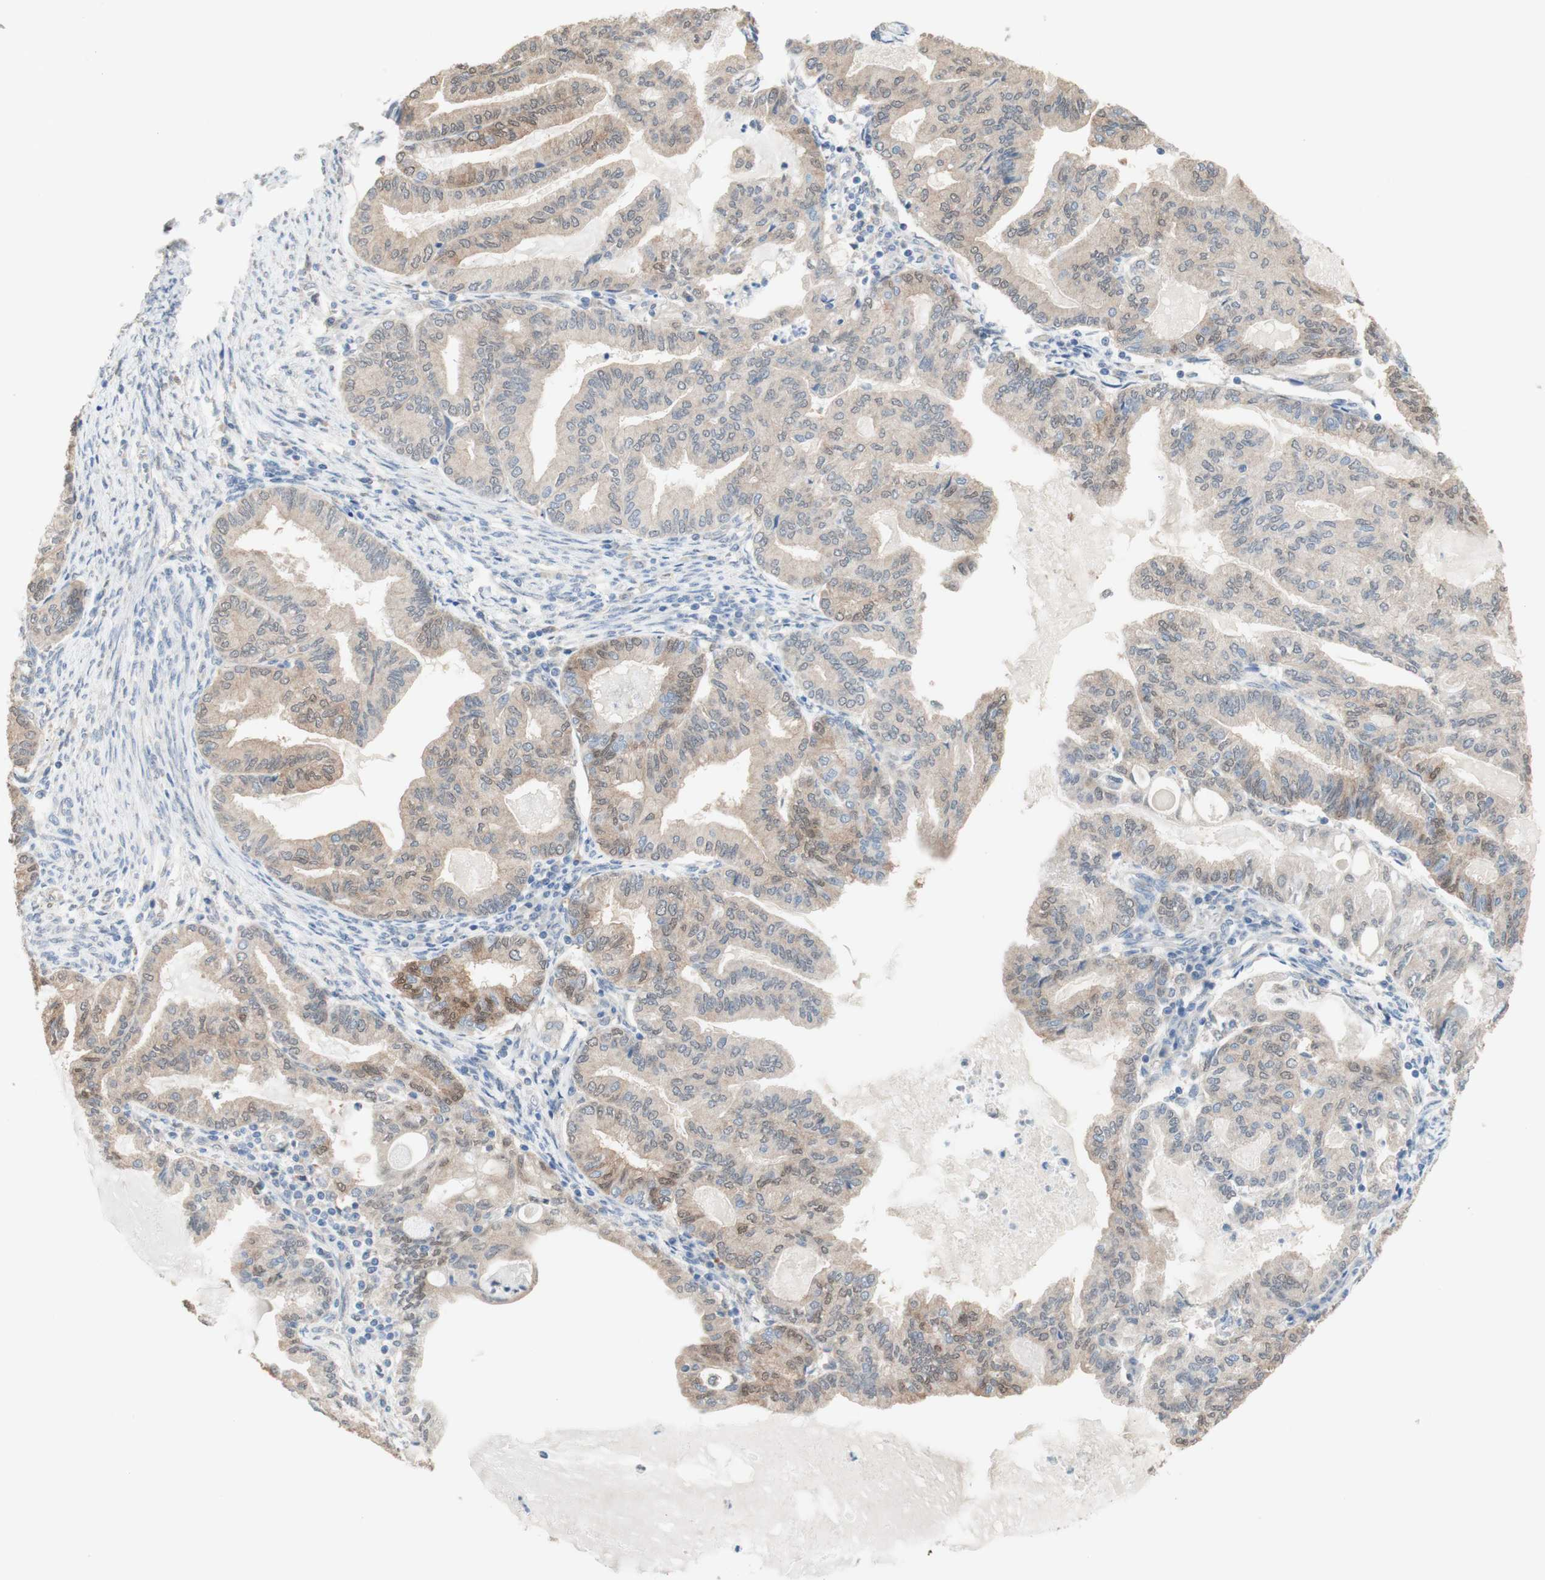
{"staining": {"intensity": "weak", "quantity": ">75%", "location": "cytoplasmic/membranous,nuclear"}, "tissue": "endometrial cancer", "cell_type": "Tumor cells", "image_type": "cancer", "snomed": [{"axis": "morphology", "description": "Adenocarcinoma, NOS"}, {"axis": "topography", "description": "Endometrium"}], "caption": "Immunohistochemical staining of adenocarcinoma (endometrial) exhibits weak cytoplasmic/membranous and nuclear protein expression in approximately >75% of tumor cells.", "gene": "COMT", "patient": {"sex": "female", "age": 86}}